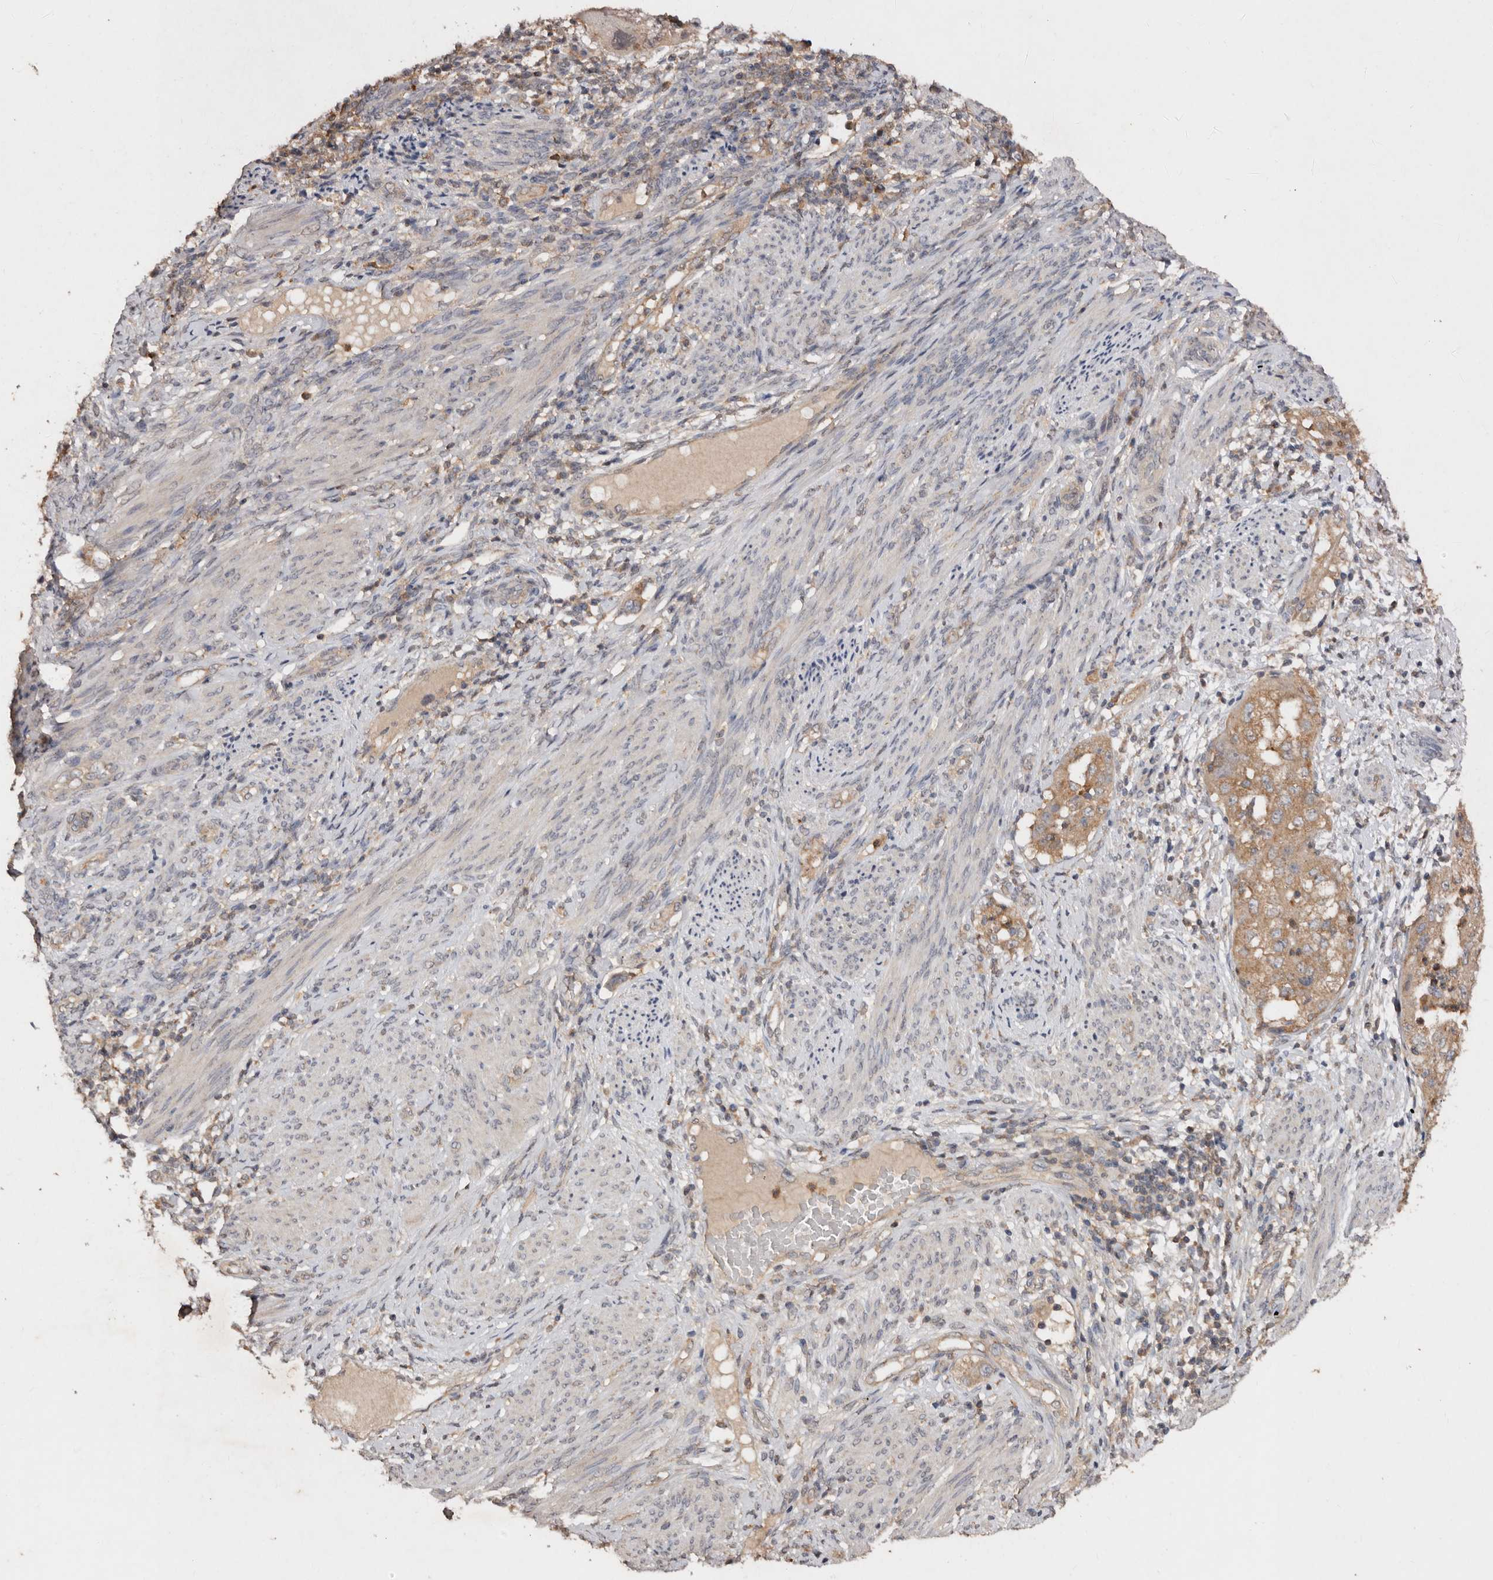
{"staining": {"intensity": "moderate", "quantity": ">75%", "location": "cytoplasmic/membranous"}, "tissue": "endometrial cancer", "cell_type": "Tumor cells", "image_type": "cancer", "snomed": [{"axis": "morphology", "description": "Adenocarcinoma, NOS"}, {"axis": "topography", "description": "Endometrium"}], "caption": "Protein expression analysis of human endometrial cancer (adenocarcinoma) reveals moderate cytoplasmic/membranous expression in approximately >75% of tumor cells.", "gene": "EDEM1", "patient": {"sex": "female", "age": 85}}